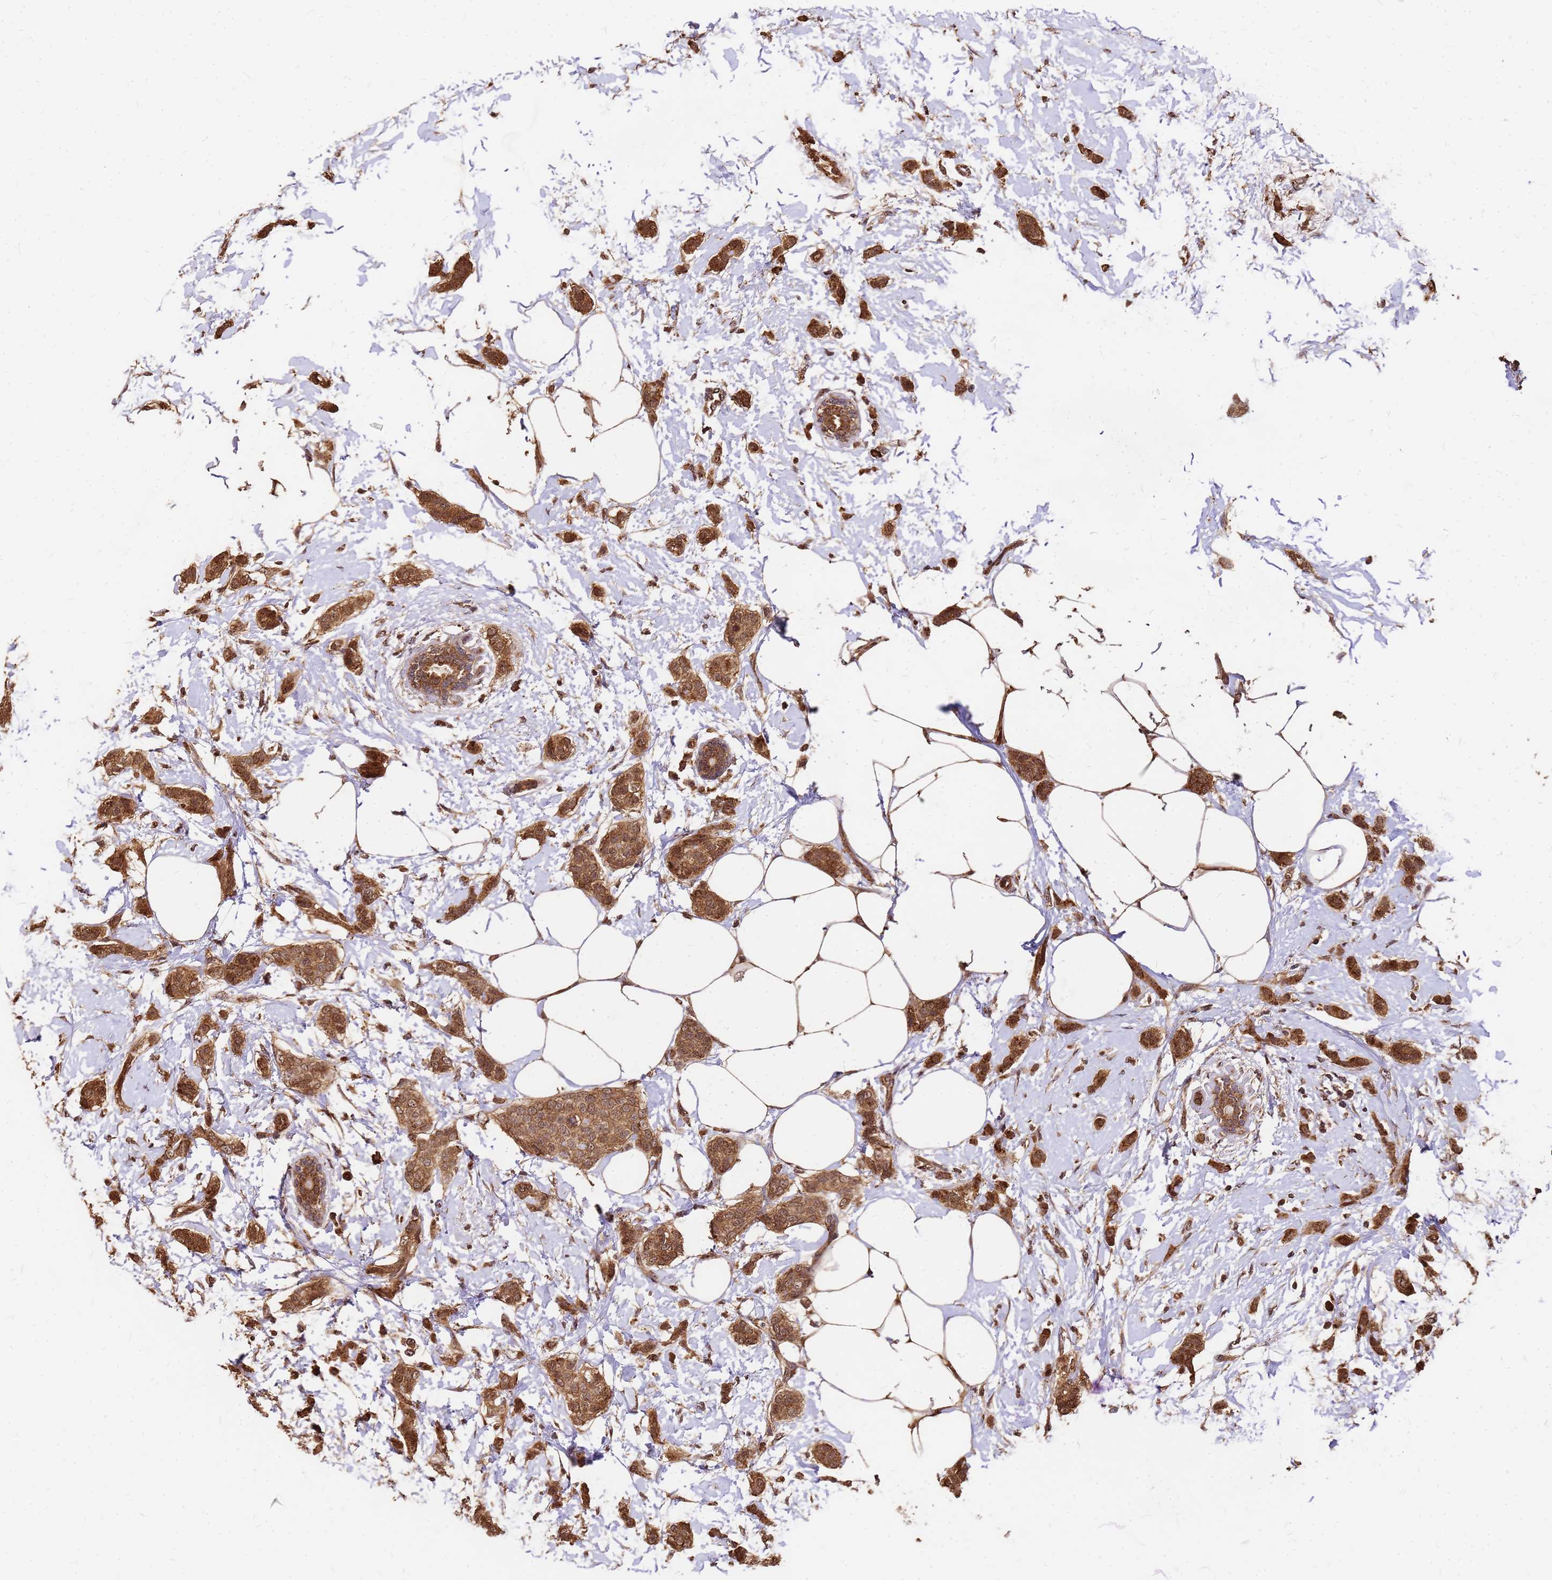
{"staining": {"intensity": "moderate", "quantity": ">75%", "location": "cytoplasmic/membranous,nuclear"}, "tissue": "breast cancer", "cell_type": "Tumor cells", "image_type": "cancer", "snomed": [{"axis": "morphology", "description": "Duct carcinoma"}, {"axis": "topography", "description": "Breast"}], "caption": "High-magnification brightfield microscopy of breast cancer stained with DAB (3,3'-diaminobenzidine) (brown) and counterstained with hematoxylin (blue). tumor cells exhibit moderate cytoplasmic/membranous and nuclear staining is present in approximately>75% of cells.", "gene": "GPATCH8", "patient": {"sex": "female", "age": 72}}